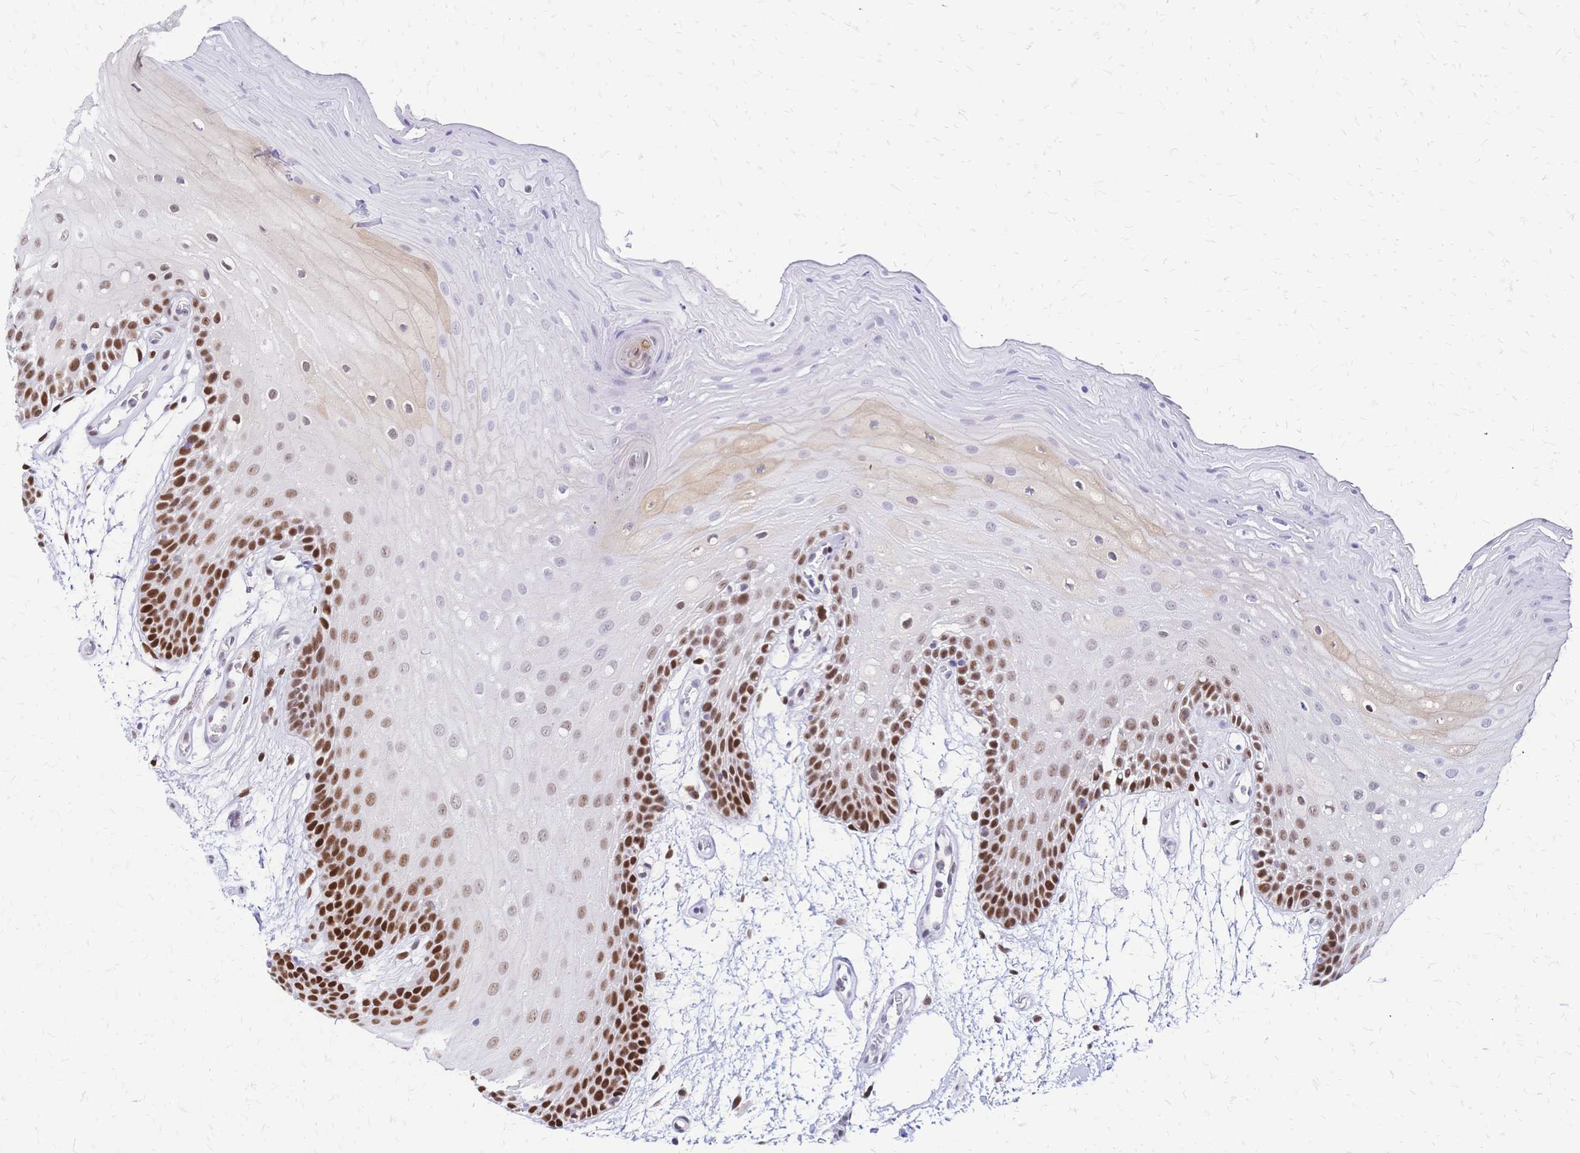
{"staining": {"intensity": "strong", "quantity": "25%-75%", "location": "nuclear"}, "tissue": "oral mucosa", "cell_type": "Squamous epithelial cells", "image_type": "normal", "snomed": [{"axis": "morphology", "description": "Normal tissue, NOS"}, {"axis": "morphology", "description": "Squamous cell carcinoma, NOS"}, {"axis": "topography", "description": "Oral tissue"}, {"axis": "topography", "description": "Tounge, NOS"}, {"axis": "topography", "description": "Head-Neck"}], "caption": "A high amount of strong nuclear staining is present in about 25%-75% of squamous epithelial cells in unremarkable oral mucosa. Nuclei are stained in blue.", "gene": "NFIC", "patient": {"sex": "male", "age": 62}}